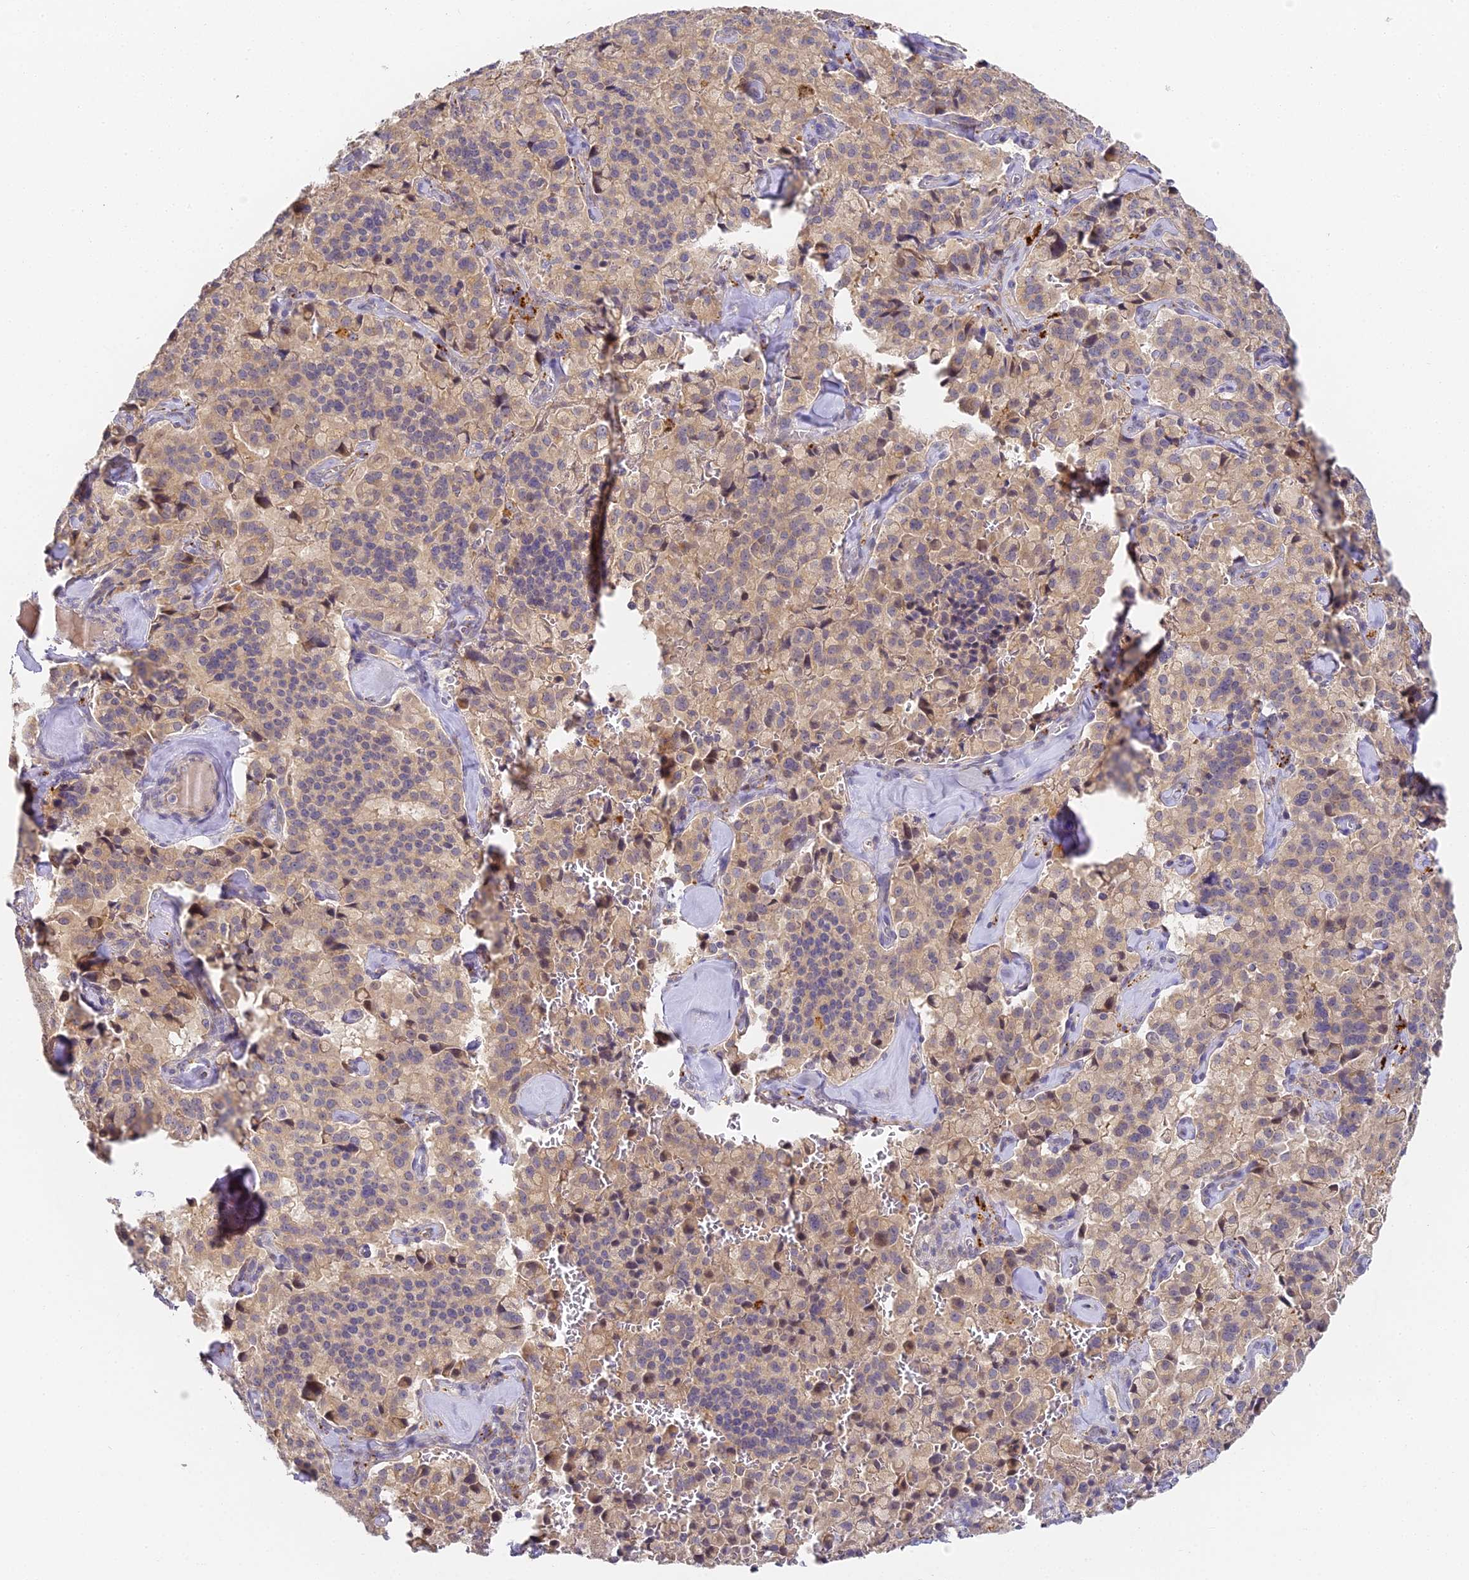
{"staining": {"intensity": "weak", "quantity": ">75%", "location": "cytoplasmic/membranous"}, "tissue": "pancreatic cancer", "cell_type": "Tumor cells", "image_type": "cancer", "snomed": [{"axis": "morphology", "description": "Adenocarcinoma, NOS"}, {"axis": "topography", "description": "Pancreas"}], "caption": "Immunohistochemical staining of pancreatic adenocarcinoma demonstrates low levels of weak cytoplasmic/membranous protein expression in approximately >75% of tumor cells.", "gene": "DNAAF10", "patient": {"sex": "male", "age": 65}}